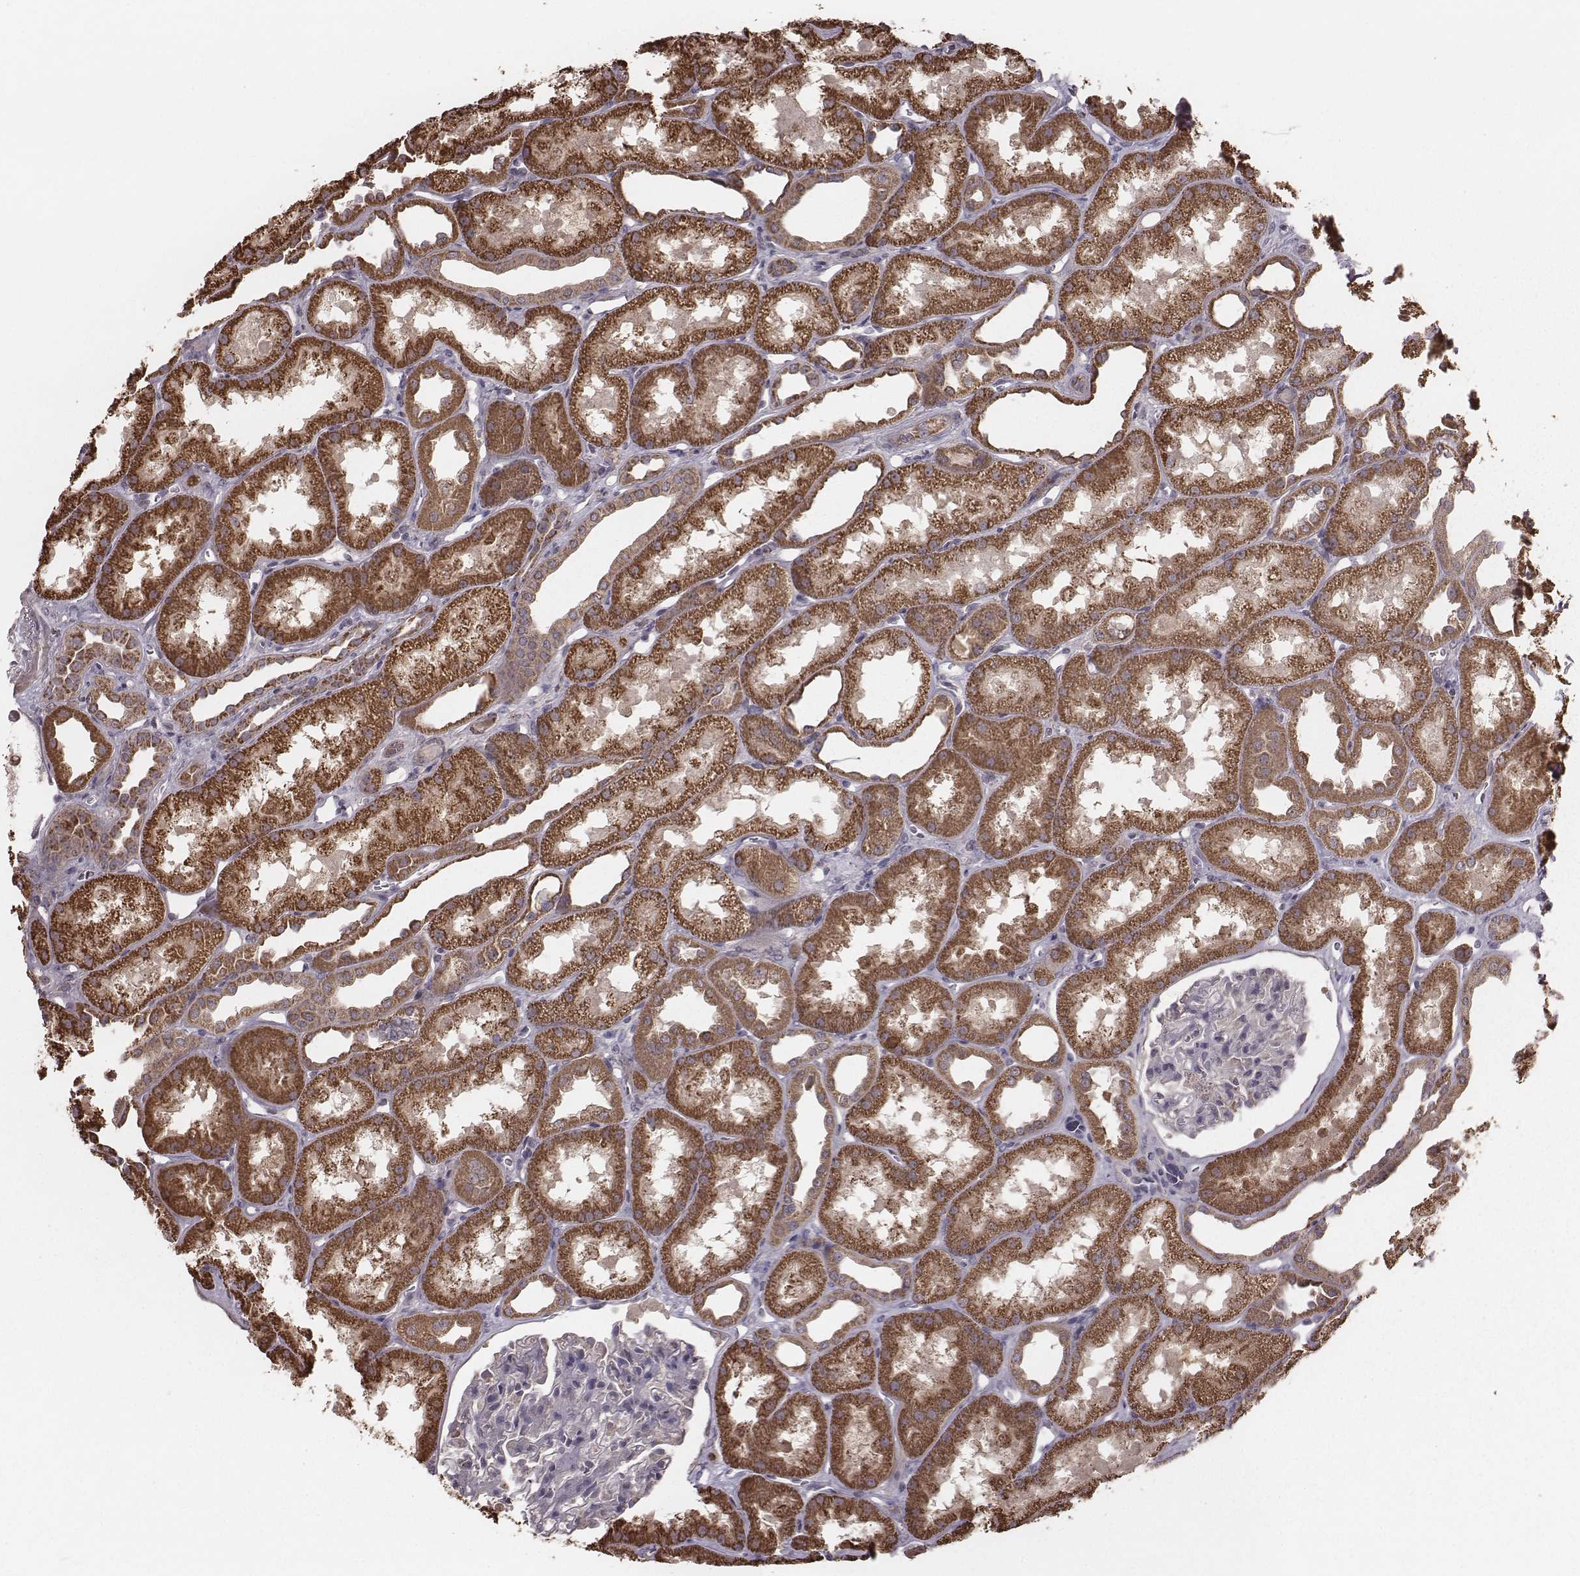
{"staining": {"intensity": "negative", "quantity": "none", "location": "none"}, "tissue": "kidney", "cell_type": "Cells in glomeruli", "image_type": "normal", "snomed": [{"axis": "morphology", "description": "Normal tissue, NOS"}, {"axis": "topography", "description": "Kidney"}], "caption": "The image demonstrates no staining of cells in glomeruli in benign kidney.", "gene": "PDCD2L", "patient": {"sex": "male", "age": 61}}